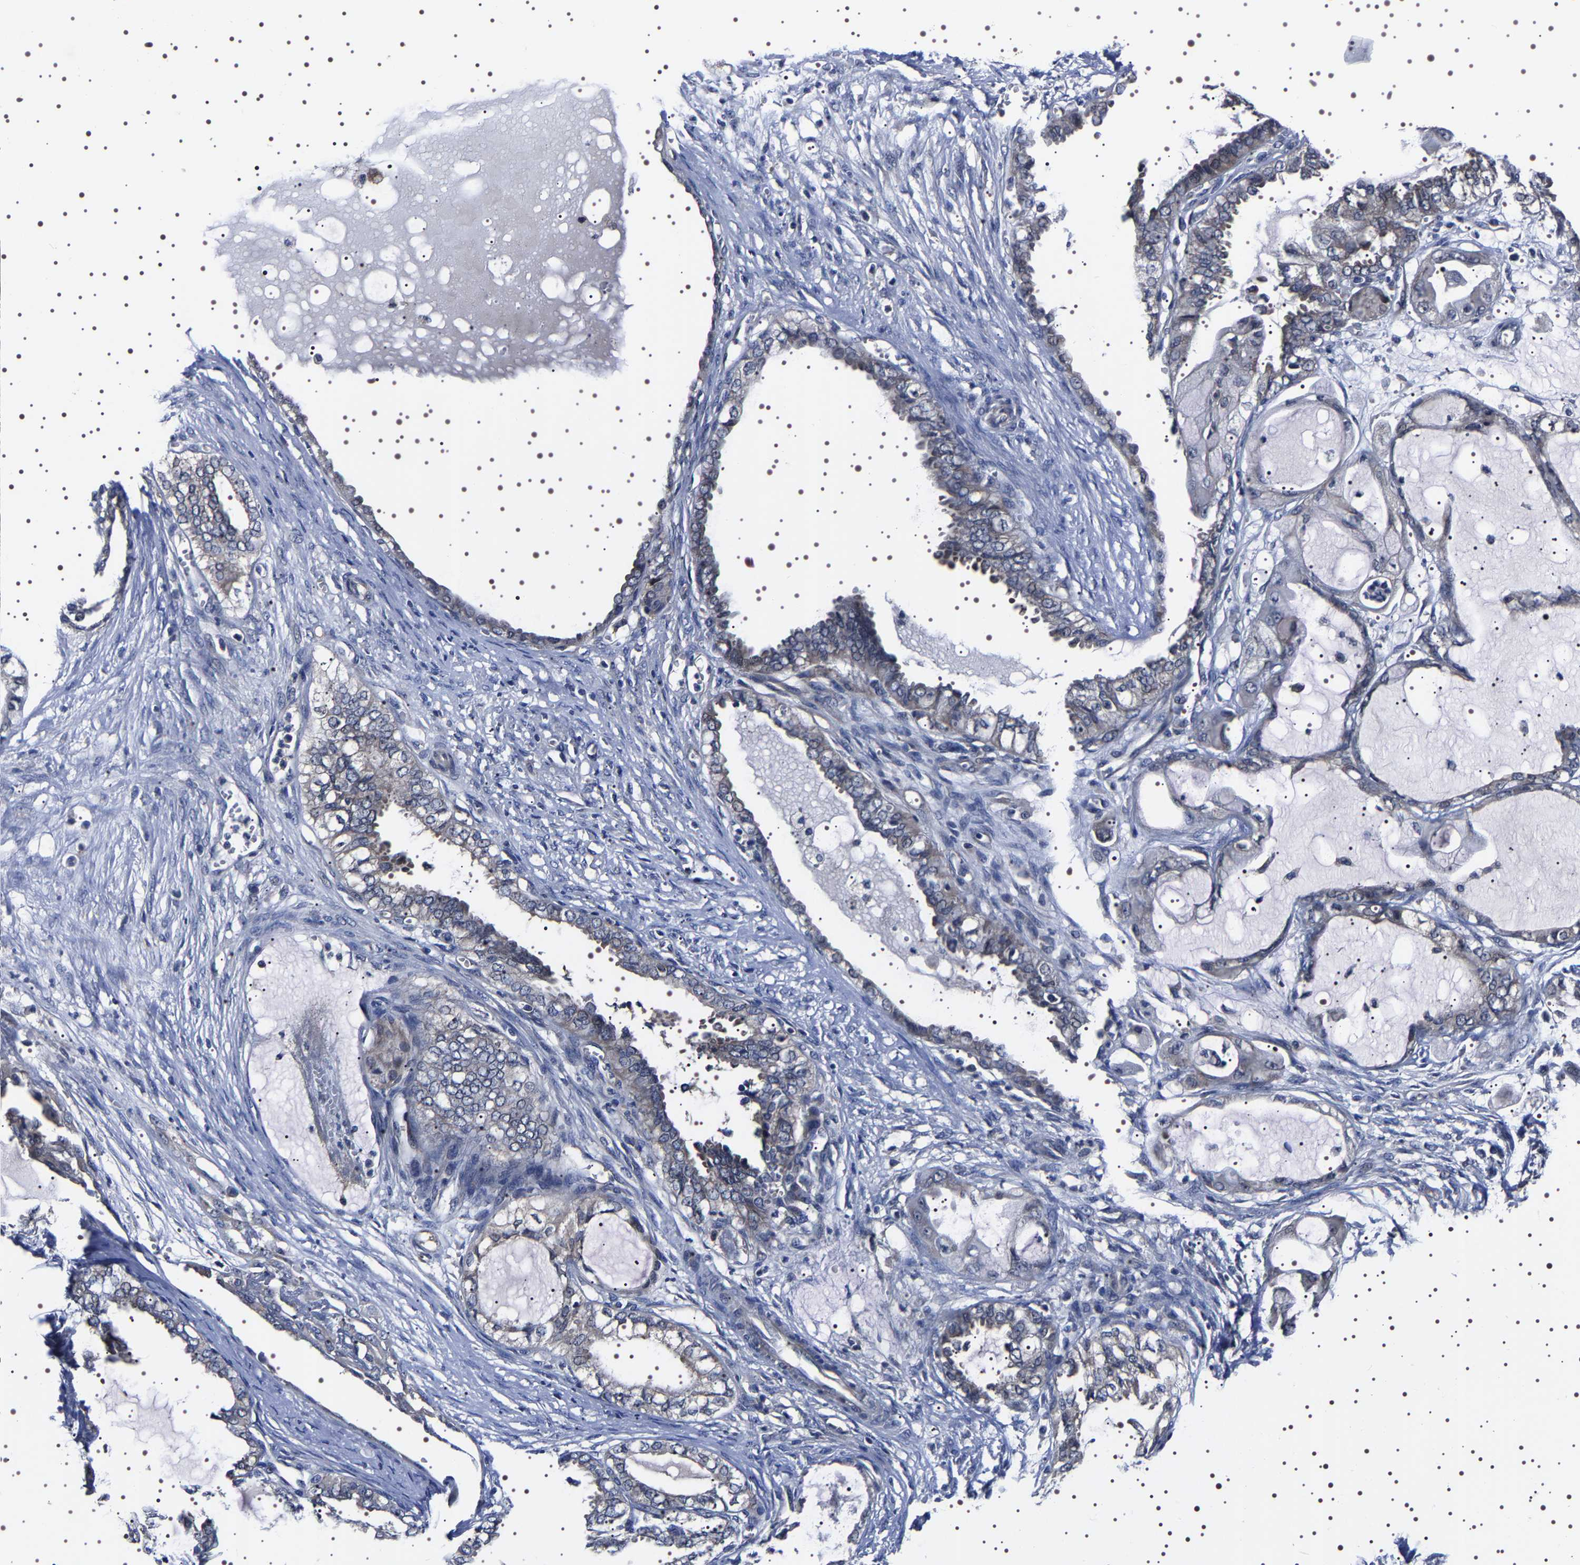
{"staining": {"intensity": "negative", "quantity": "none", "location": "none"}, "tissue": "ovarian cancer", "cell_type": "Tumor cells", "image_type": "cancer", "snomed": [{"axis": "morphology", "description": "Carcinoma, NOS"}, {"axis": "morphology", "description": "Carcinoma, endometroid"}, {"axis": "topography", "description": "Ovary"}], "caption": "Immunohistochemistry (IHC) image of neoplastic tissue: human ovarian cancer stained with DAB displays no significant protein staining in tumor cells. (DAB (3,3'-diaminobenzidine) IHC visualized using brightfield microscopy, high magnification).", "gene": "TARBP1", "patient": {"sex": "female", "age": 50}}